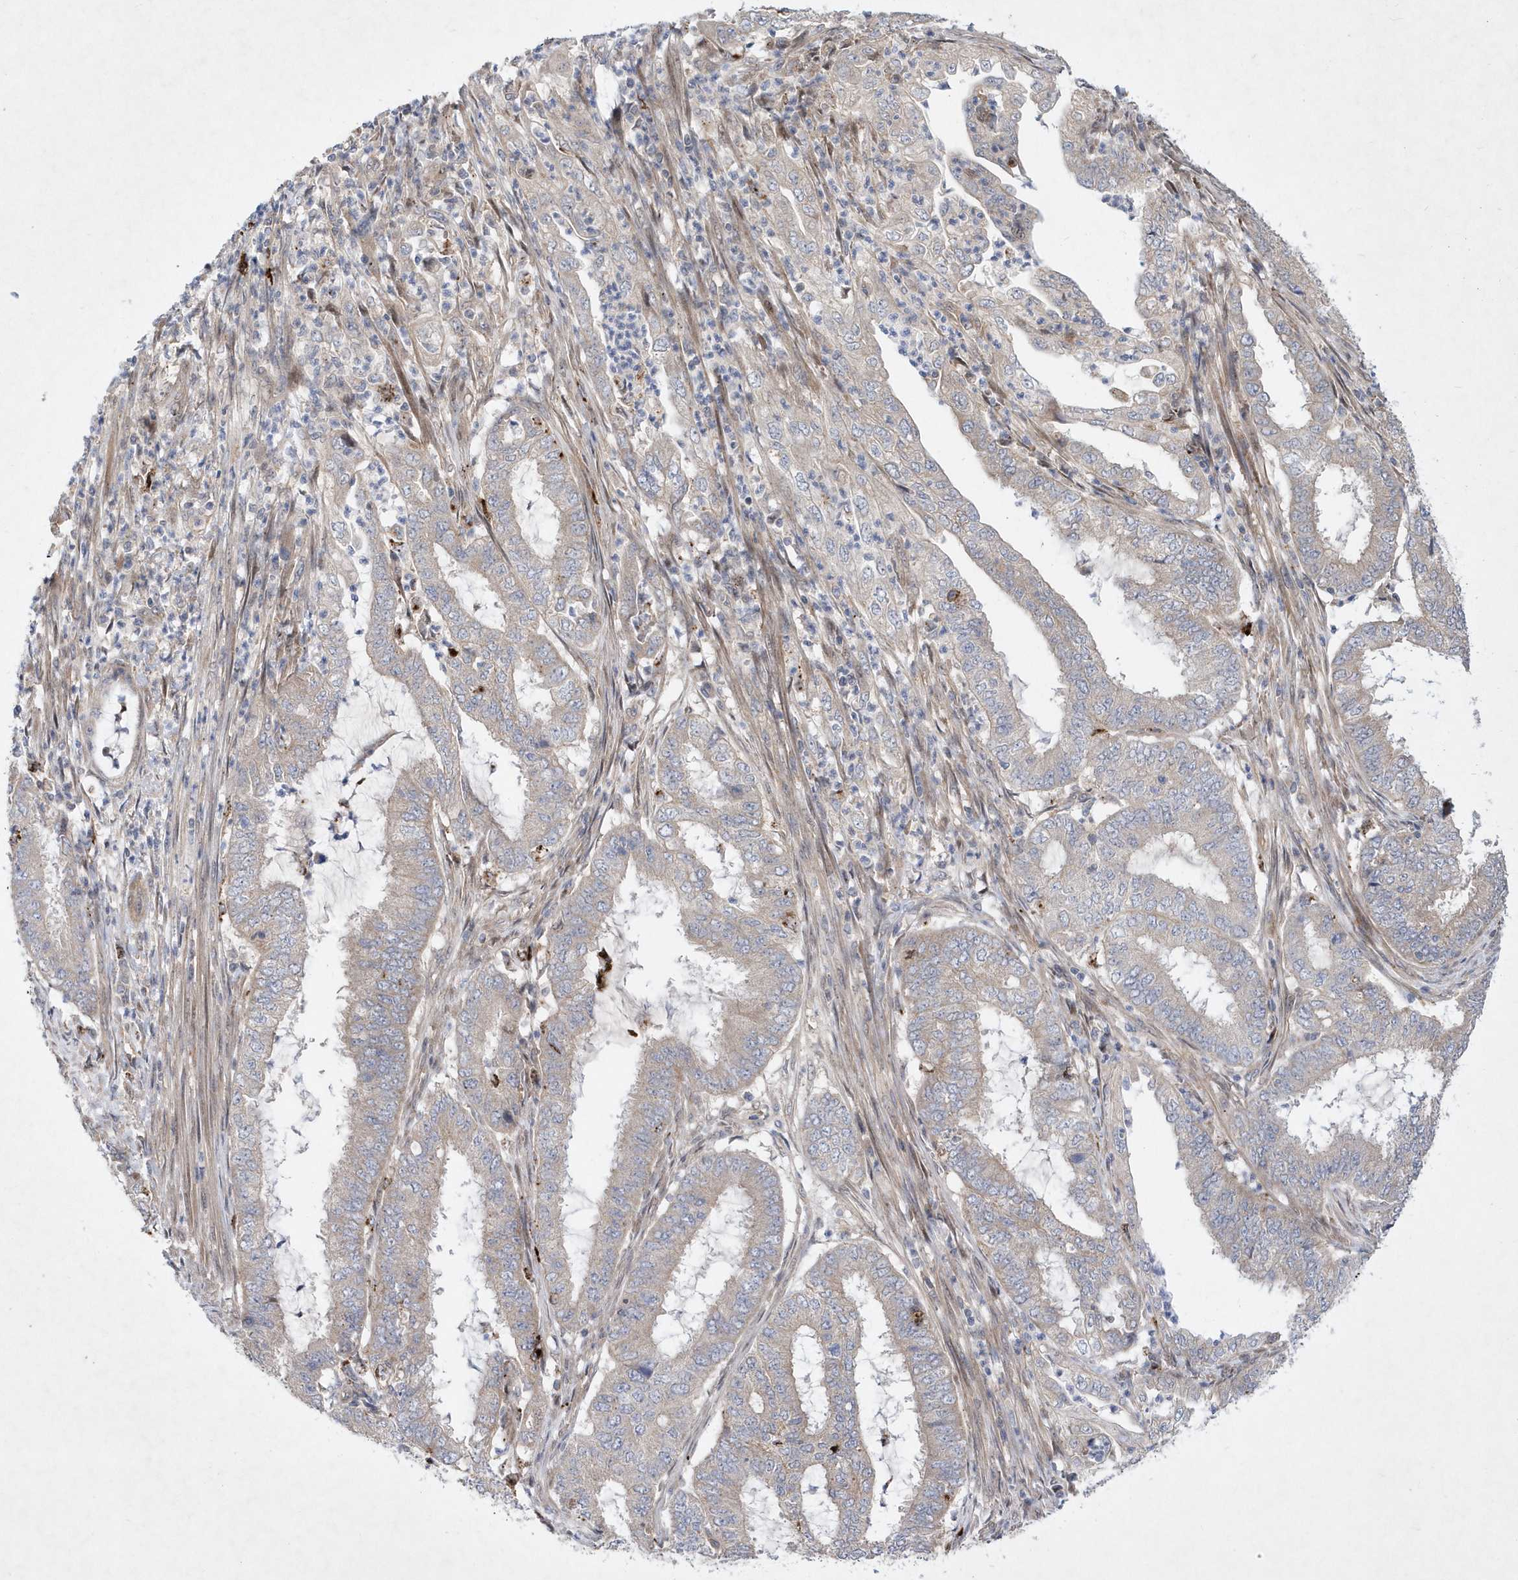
{"staining": {"intensity": "negative", "quantity": "none", "location": "none"}, "tissue": "endometrial cancer", "cell_type": "Tumor cells", "image_type": "cancer", "snomed": [{"axis": "morphology", "description": "Adenocarcinoma, NOS"}, {"axis": "topography", "description": "Endometrium"}], "caption": "Immunohistochemistry (IHC) image of human adenocarcinoma (endometrial) stained for a protein (brown), which demonstrates no expression in tumor cells.", "gene": "LONRF2", "patient": {"sex": "female", "age": 51}}